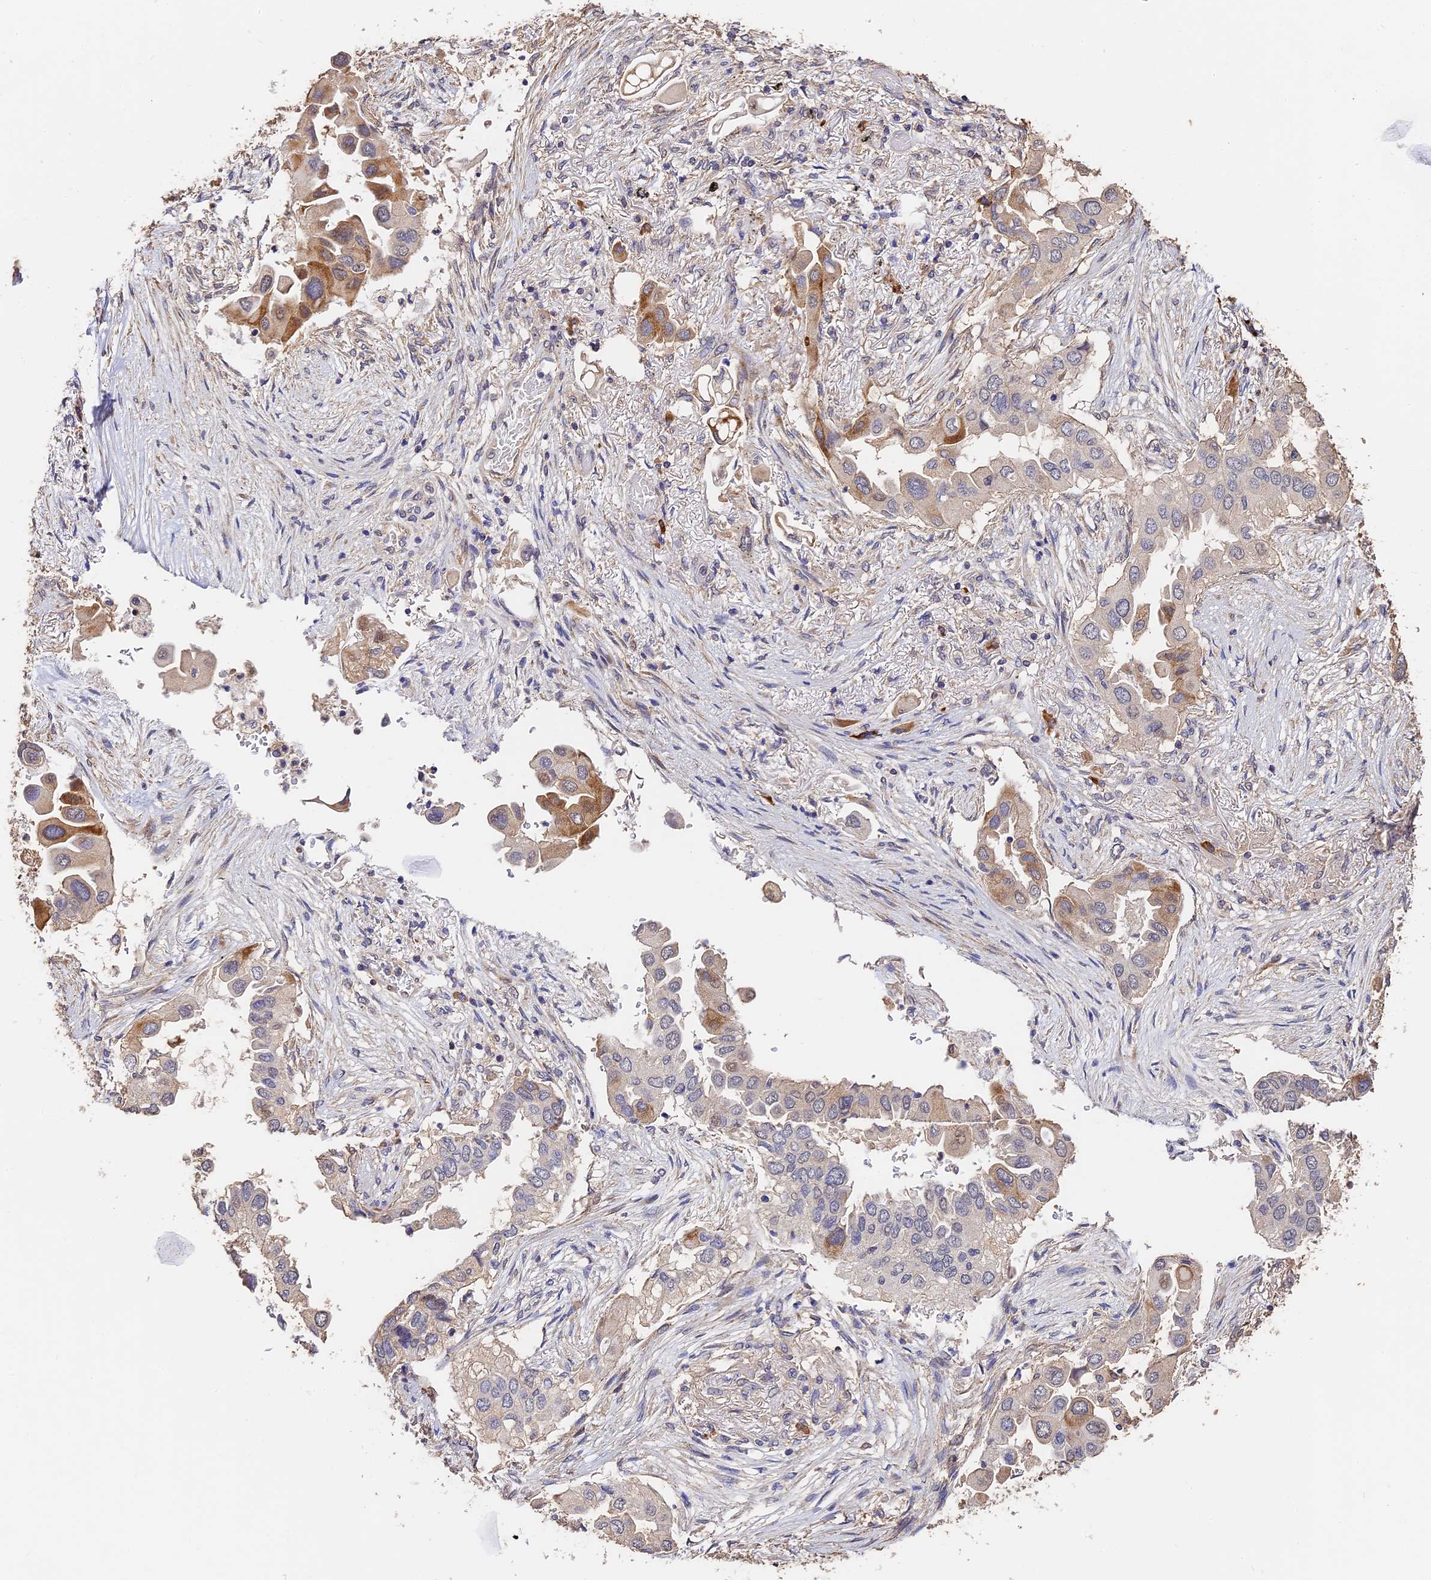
{"staining": {"intensity": "moderate", "quantity": "<25%", "location": "cytoplasmic/membranous"}, "tissue": "lung cancer", "cell_type": "Tumor cells", "image_type": "cancer", "snomed": [{"axis": "morphology", "description": "Adenocarcinoma, NOS"}, {"axis": "topography", "description": "Lung"}], "caption": "Moderate cytoplasmic/membranous staining for a protein is seen in about <25% of tumor cells of lung cancer using immunohistochemistry (IHC).", "gene": "SLC11A1", "patient": {"sex": "female", "age": 76}}